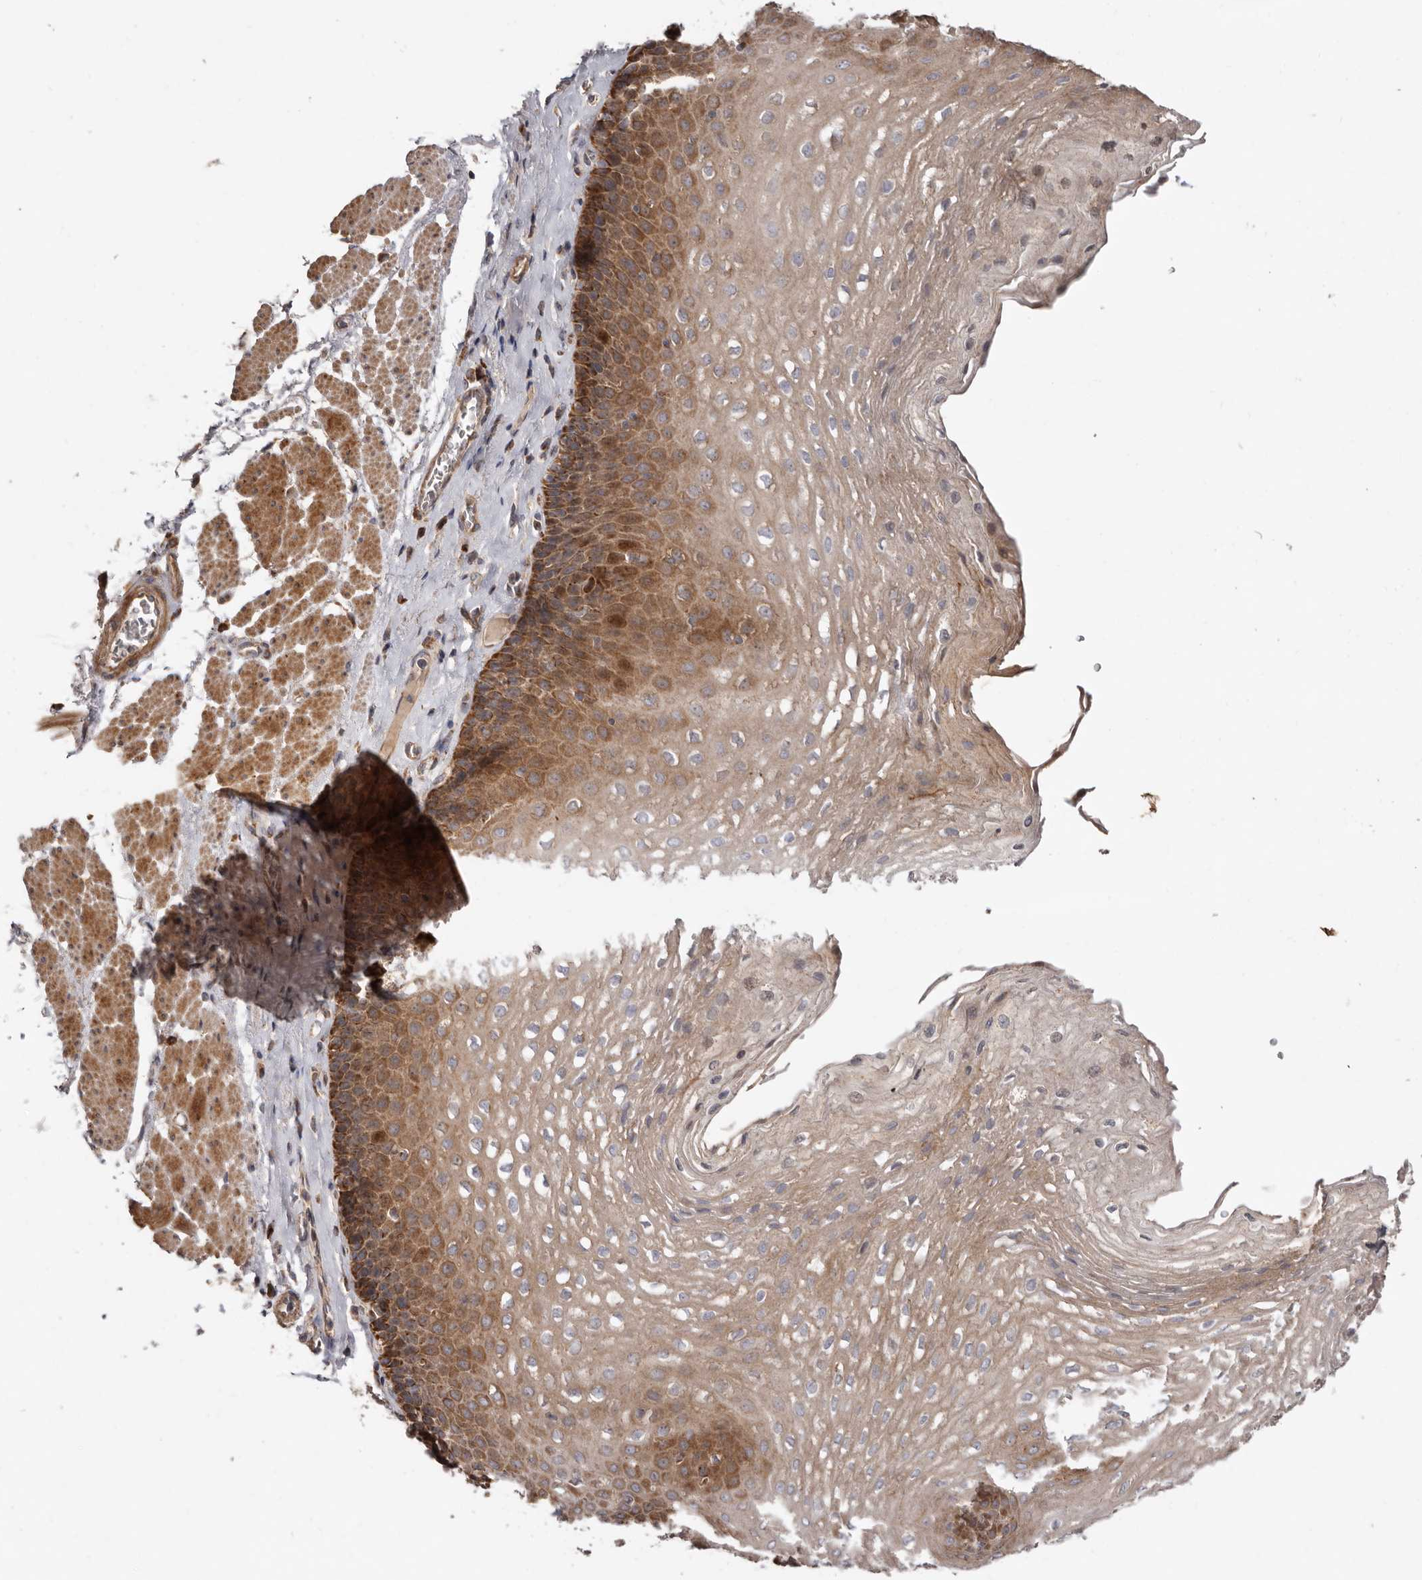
{"staining": {"intensity": "moderate", "quantity": "25%-75%", "location": "cytoplasmic/membranous"}, "tissue": "esophagus", "cell_type": "Squamous epithelial cells", "image_type": "normal", "snomed": [{"axis": "morphology", "description": "Normal tissue, NOS"}, {"axis": "topography", "description": "Esophagus"}], "caption": "Immunohistochemistry (DAB) staining of benign esophagus shows moderate cytoplasmic/membranous protein staining in about 25%-75% of squamous epithelial cells. (DAB (3,3'-diaminobenzidine) = brown stain, brightfield microscopy at high magnification).", "gene": "GOT1L1", "patient": {"sex": "female", "age": 66}}